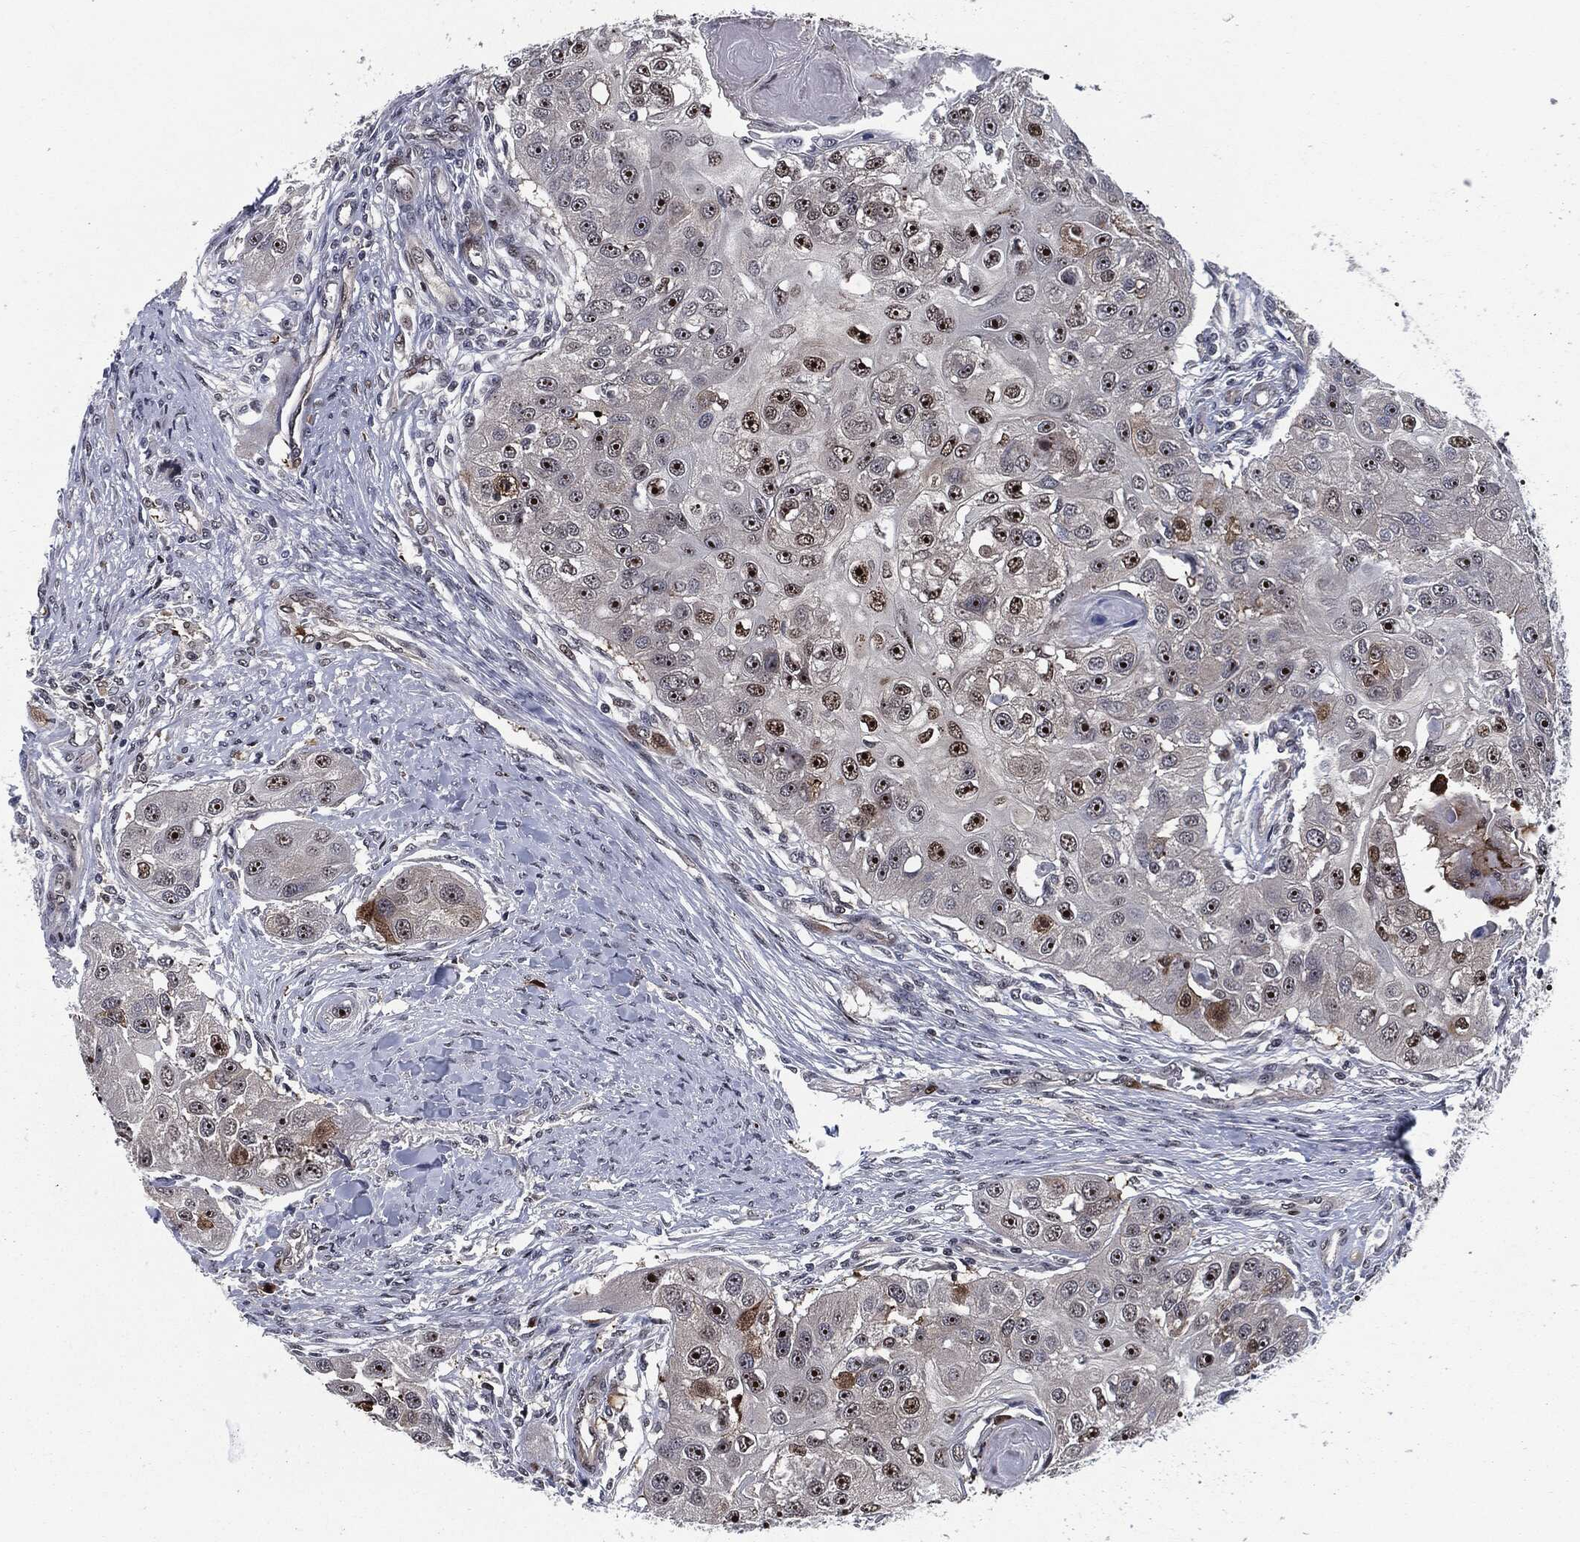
{"staining": {"intensity": "strong", "quantity": "25%-75%", "location": "nuclear"}, "tissue": "head and neck cancer", "cell_type": "Tumor cells", "image_type": "cancer", "snomed": [{"axis": "morphology", "description": "Normal tissue, NOS"}, {"axis": "morphology", "description": "Squamous cell carcinoma, NOS"}, {"axis": "topography", "description": "Skeletal muscle"}, {"axis": "topography", "description": "Head-Neck"}], "caption": "An immunohistochemistry (IHC) photomicrograph of neoplastic tissue is shown. Protein staining in brown shows strong nuclear positivity in head and neck cancer (squamous cell carcinoma) within tumor cells.", "gene": "AKT2", "patient": {"sex": "male", "age": 51}}